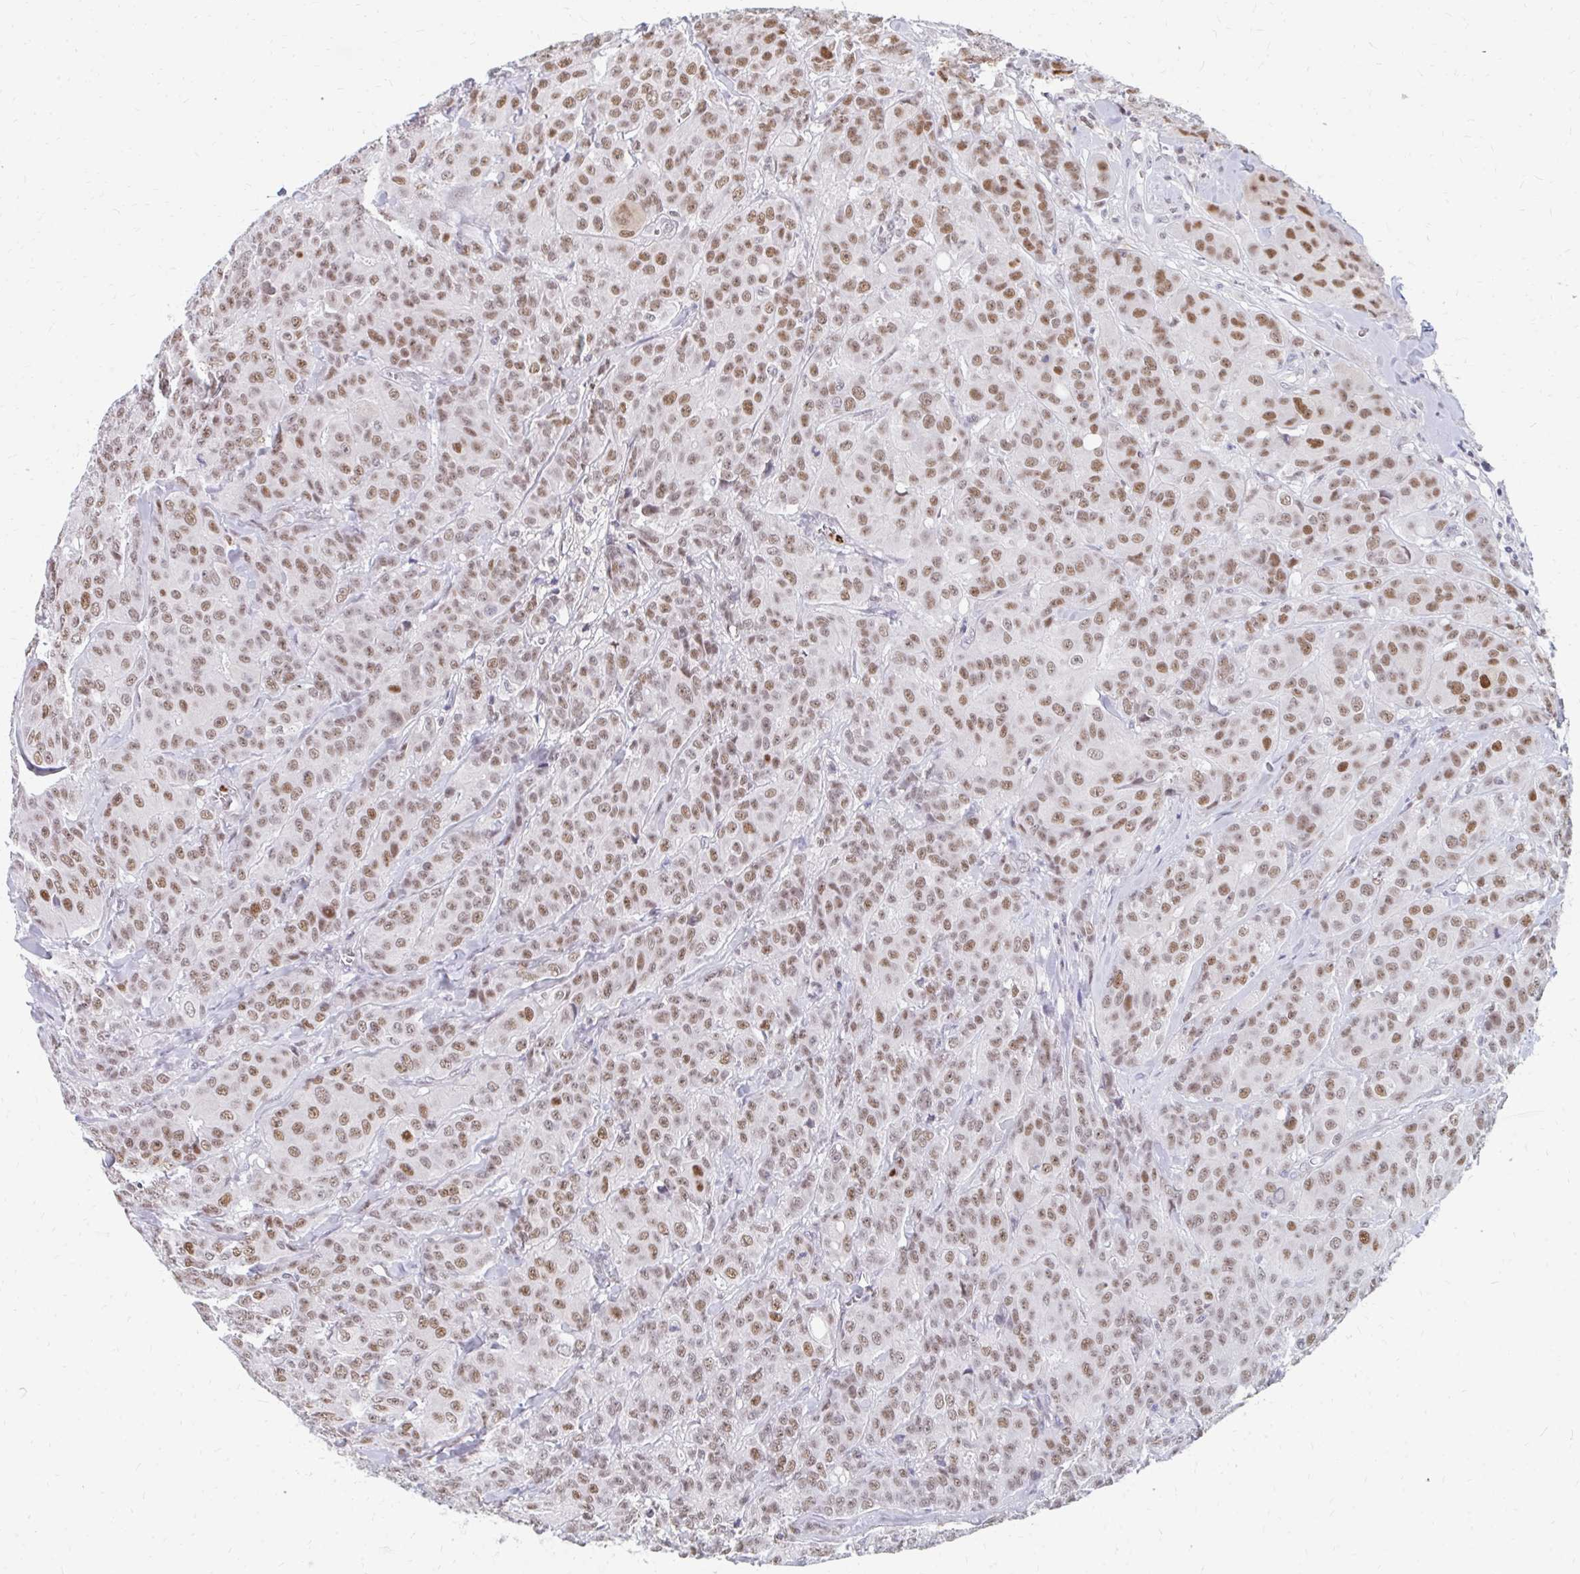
{"staining": {"intensity": "moderate", "quantity": ">75%", "location": "nuclear"}, "tissue": "breast cancer", "cell_type": "Tumor cells", "image_type": "cancer", "snomed": [{"axis": "morphology", "description": "Normal tissue, NOS"}, {"axis": "morphology", "description": "Duct carcinoma"}, {"axis": "topography", "description": "Breast"}], "caption": "An image of breast invasive ductal carcinoma stained for a protein shows moderate nuclear brown staining in tumor cells.", "gene": "PLK3", "patient": {"sex": "female", "age": 43}}